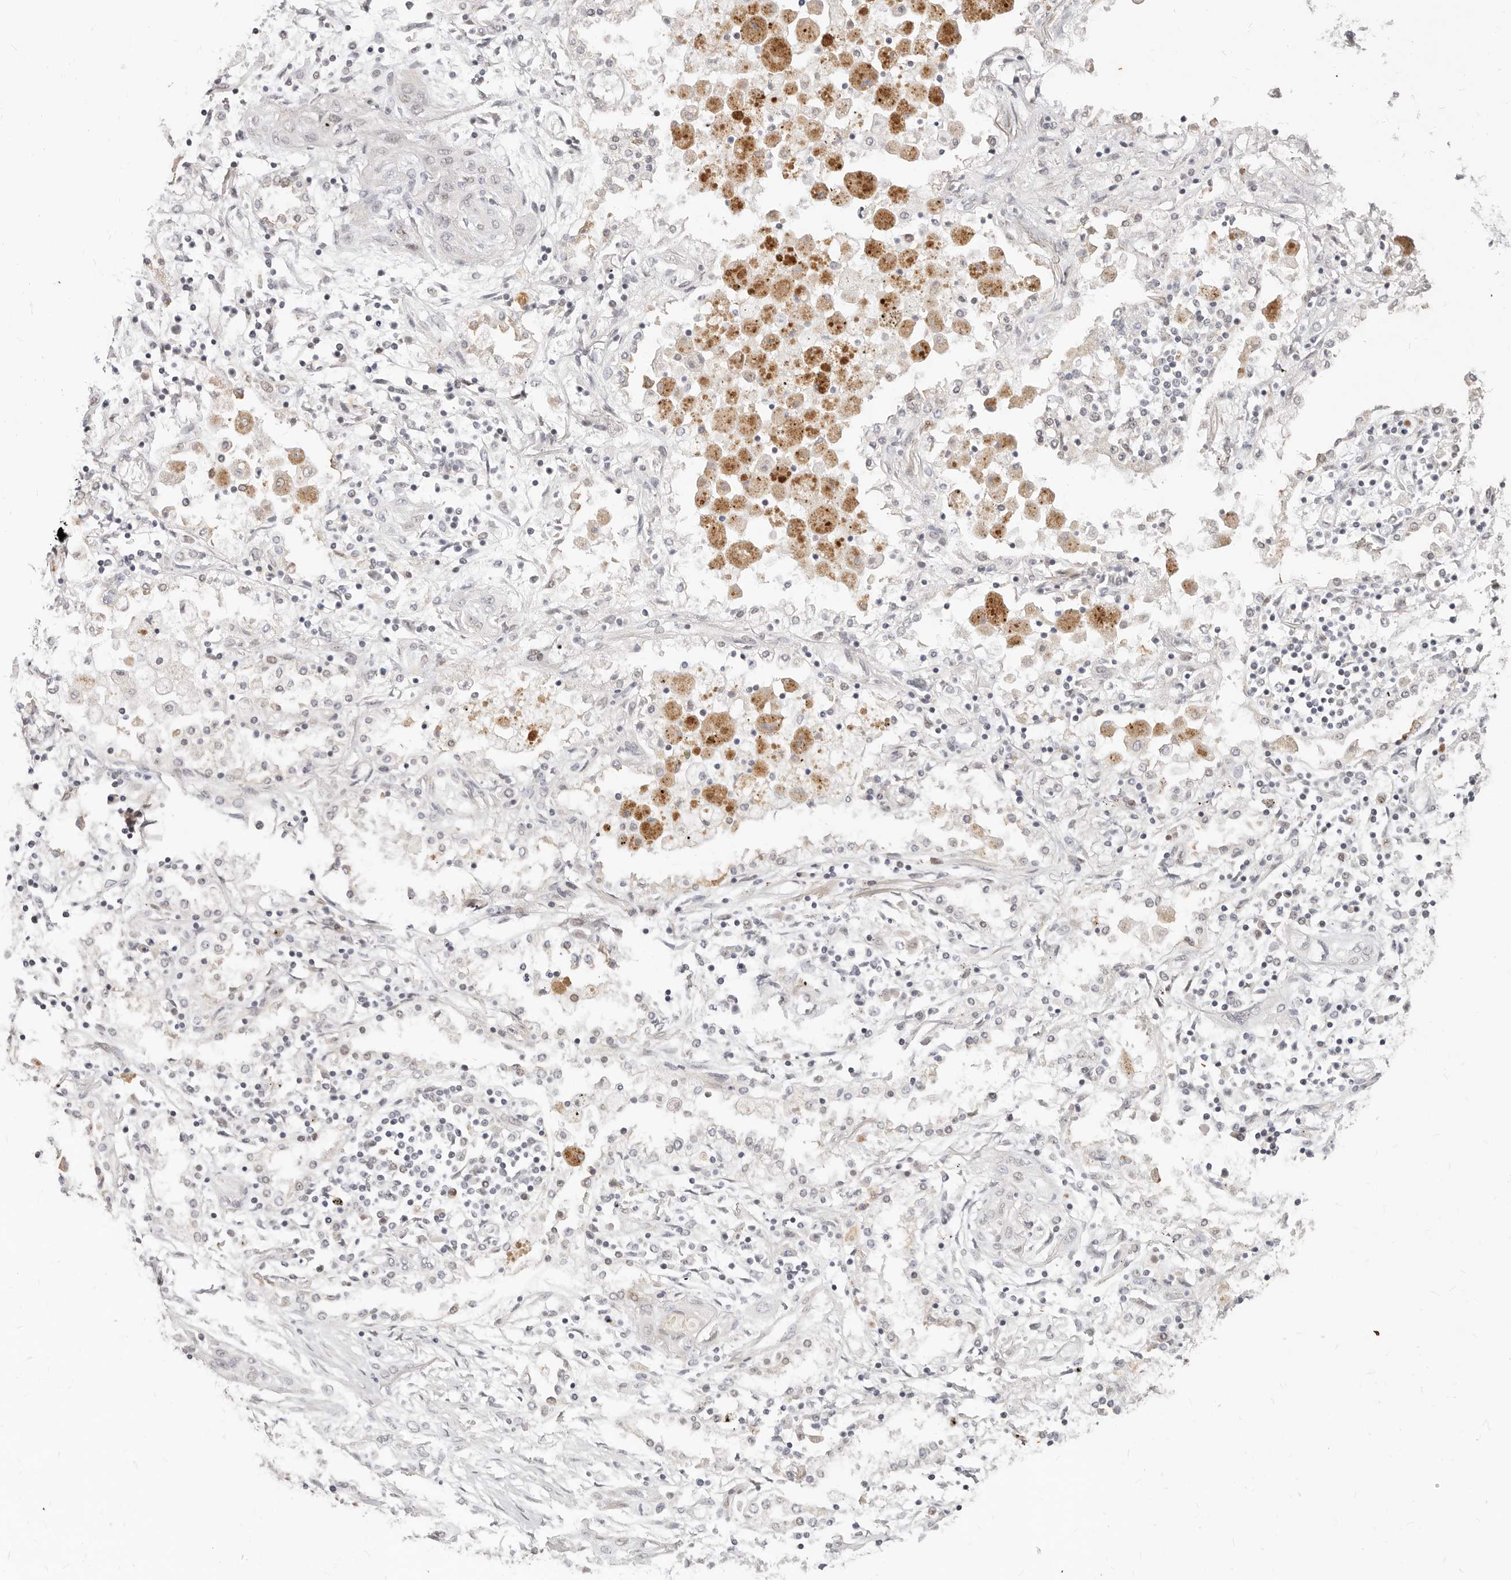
{"staining": {"intensity": "negative", "quantity": "none", "location": "none"}, "tissue": "lung cancer", "cell_type": "Tumor cells", "image_type": "cancer", "snomed": [{"axis": "morphology", "description": "Squamous cell carcinoma, NOS"}, {"axis": "topography", "description": "Lung"}], "caption": "This is a micrograph of immunohistochemistry (IHC) staining of lung cancer, which shows no expression in tumor cells.", "gene": "RFC2", "patient": {"sex": "female", "age": 47}}